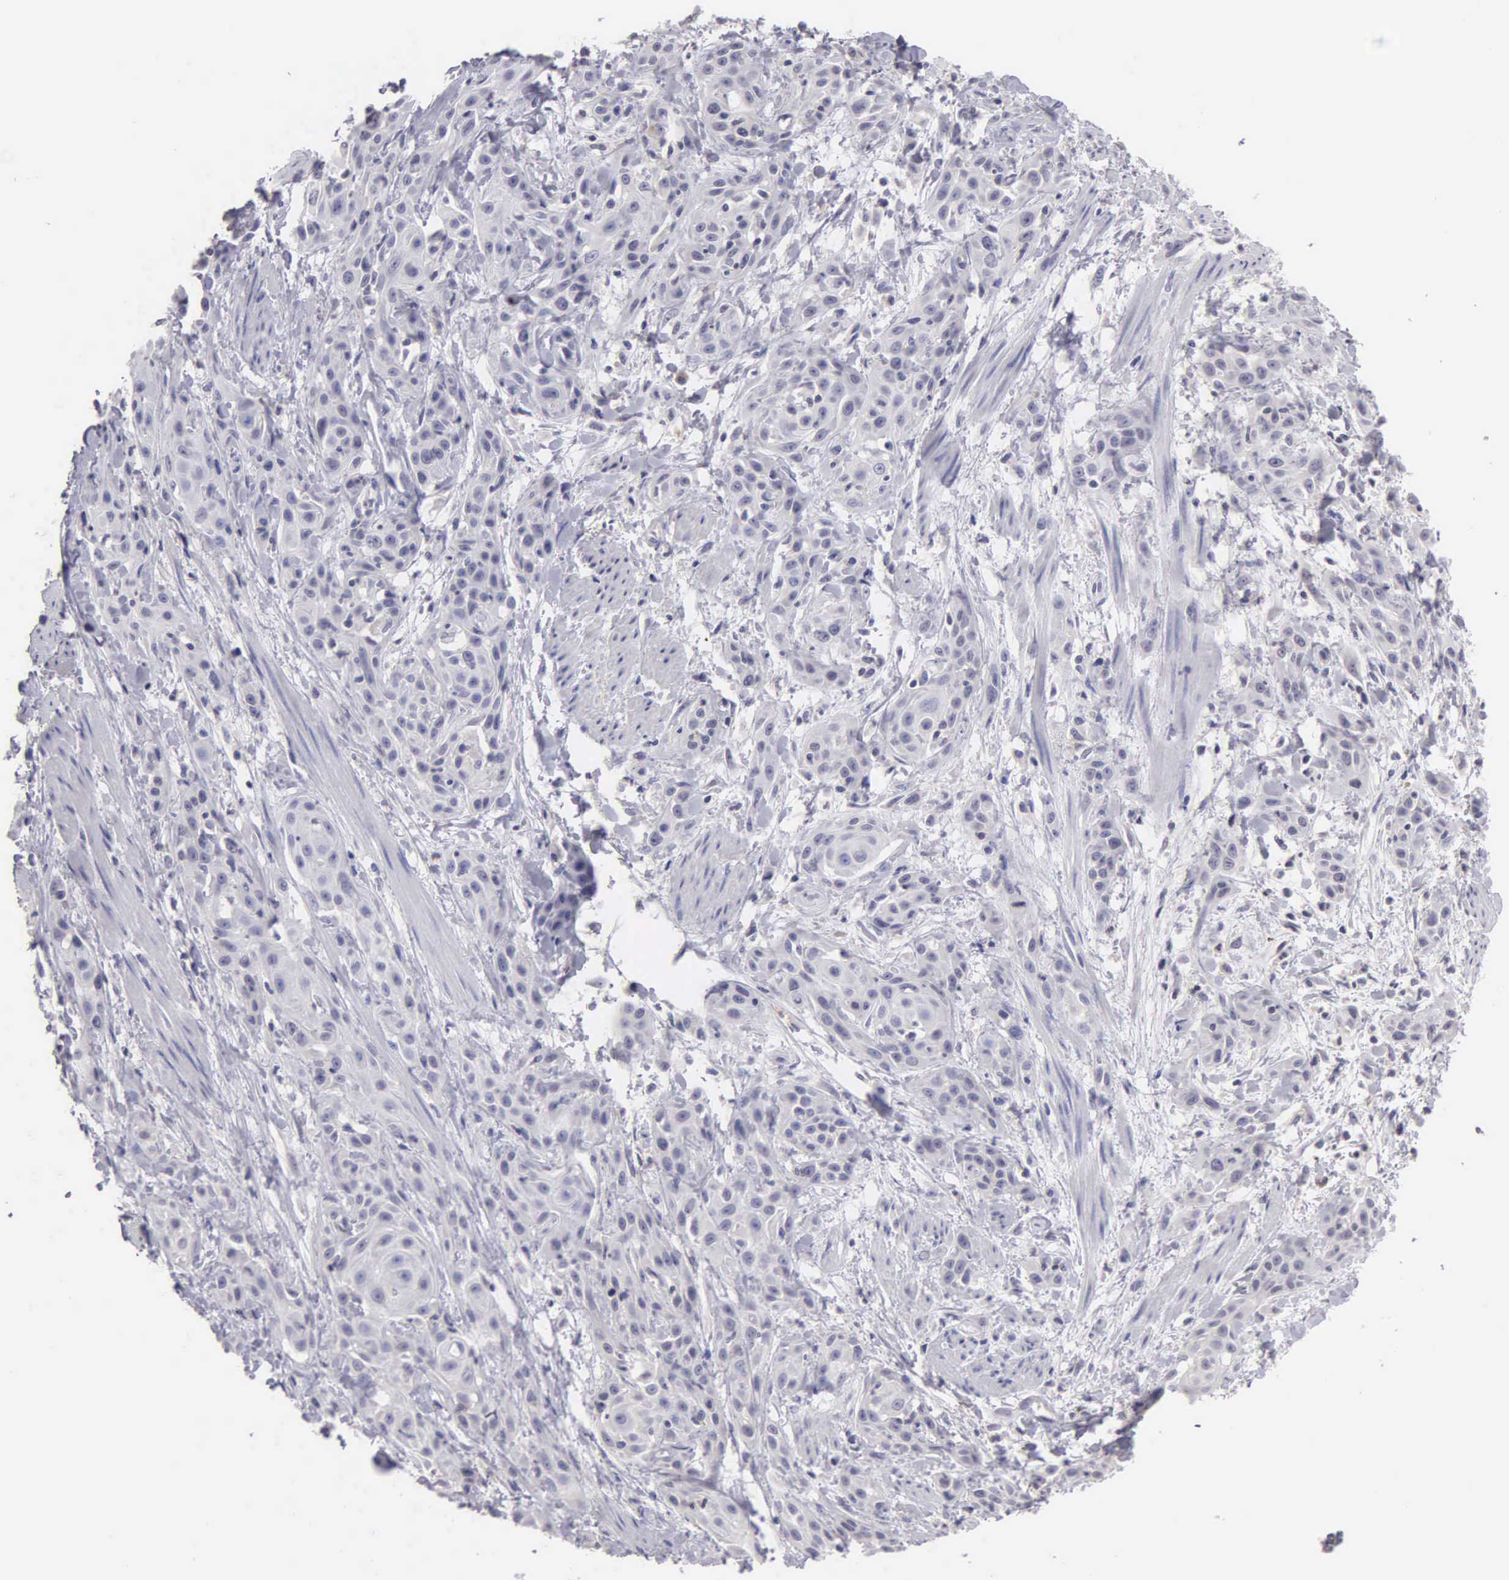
{"staining": {"intensity": "negative", "quantity": "none", "location": "none"}, "tissue": "skin cancer", "cell_type": "Tumor cells", "image_type": "cancer", "snomed": [{"axis": "morphology", "description": "Squamous cell carcinoma, NOS"}, {"axis": "topography", "description": "Skin"}, {"axis": "topography", "description": "Anal"}], "caption": "Tumor cells are negative for protein expression in human squamous cell carcinoma (skin). The staining was performed using DAB (3,3'-diaminobenzidine) to visualize the protein expression in brown, while the nuclei were stained in blue with hematoxylin (Magnification: 20x).", "gene": "BRD1", "patient": {"sex": "male", "age": 64}}